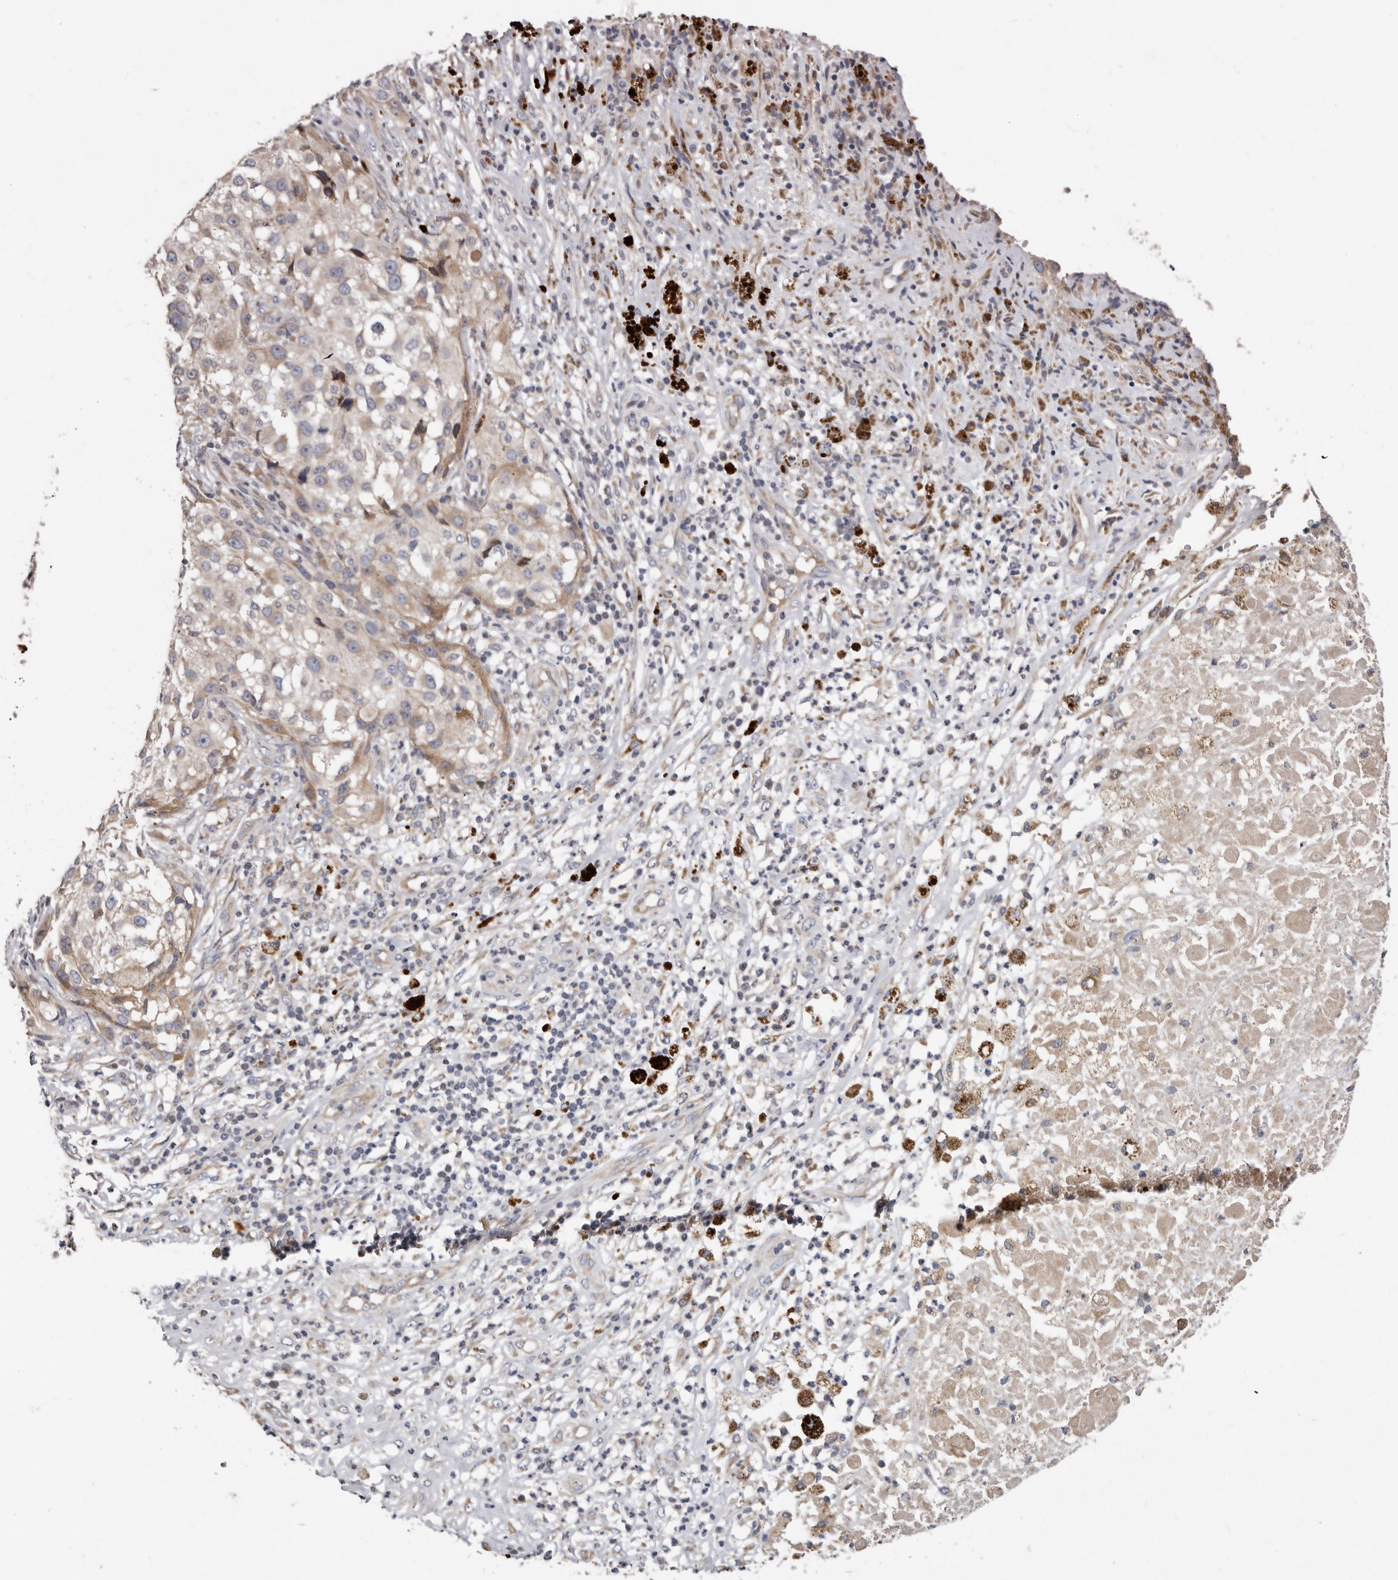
{"staining": {"intensity": "weak", "quantity": "25%-75%", "location": "cytoplasmic/membranous"}, "tissue": "melanoma", "cell_type": "Tumor cells", "image_type": "cancer", "snomed": [{"axis": "morphology", "description": "Necrosis, NOS"}, {"axis": "morphology", "description": "Malignant melanoma, NOS"}, {"axis": "topography", "description": "Skin"}], "caption": "Weak cytoplasmic/membranous protein staining is present in approximately 25%-75% of tumor cells in melanoma. (Stains: DAB in brown, nuclei in blue, Microscopy: brightfield microscopy at high magnification).", "gene": "ASIC5", "patient": {"sex": "female", "age": 87}}